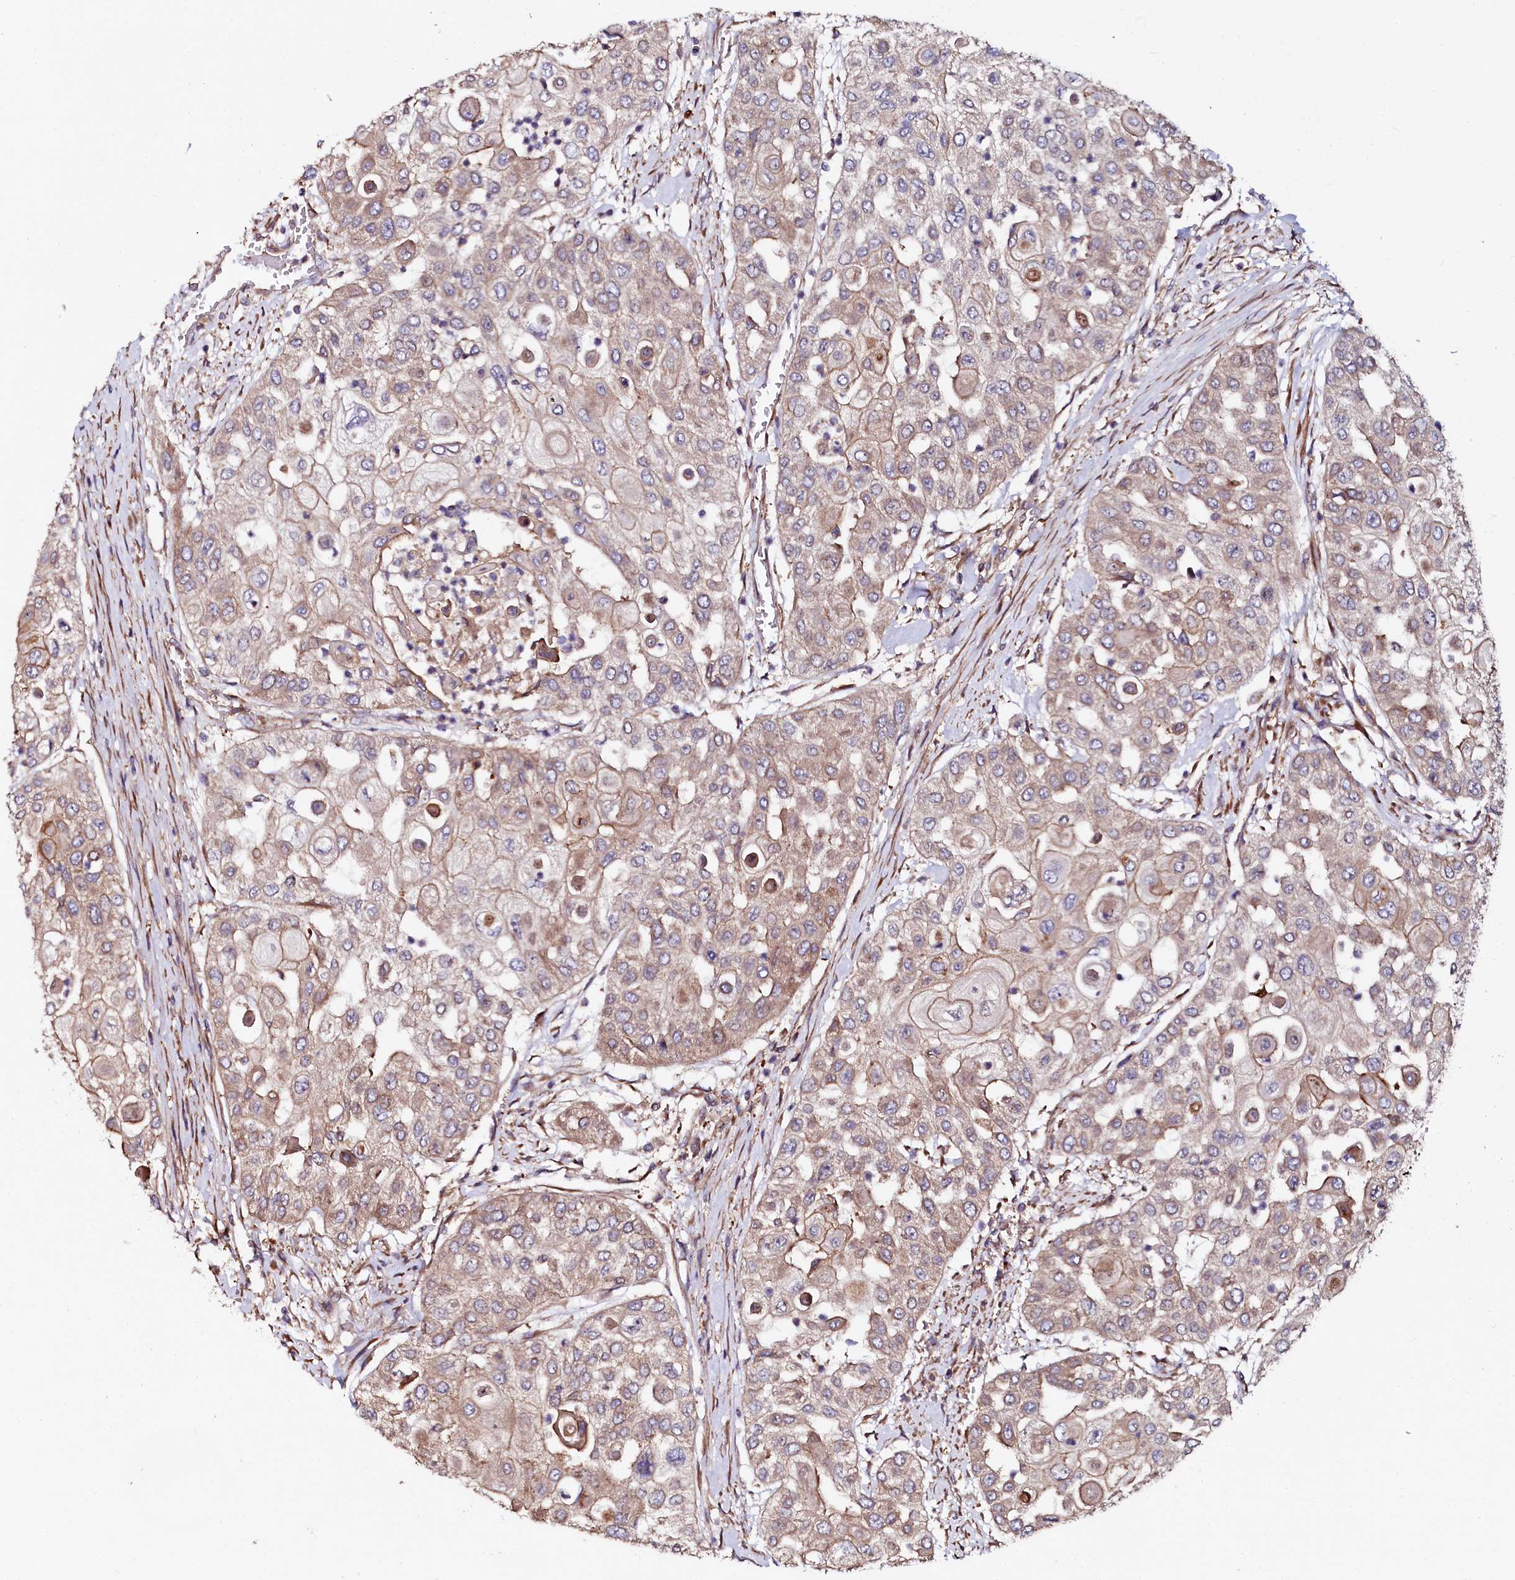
{"staining": {"intensity": "moderate", "quantity": "<25%", "location": "cytoplasmic/membranous"}, "tissue": "urothelial cancer", "cell_type": "Tumor cells", "image_type": "cancer", "snomed": [{"axis": "morphology", "description": "Urothelial carcinoma, High grade"}, {"axis": "topography", "description": "Urinary bladder"}], "caption": "Urothelial cancer stained for a protein demonstrates moderate cytoplasmic/membranous positivity in tumor cells. (DAB IHC with brightfield microscopy, high magnification).", "gene": "USPL1", "patient": {"sex": "female", "age": 79}}